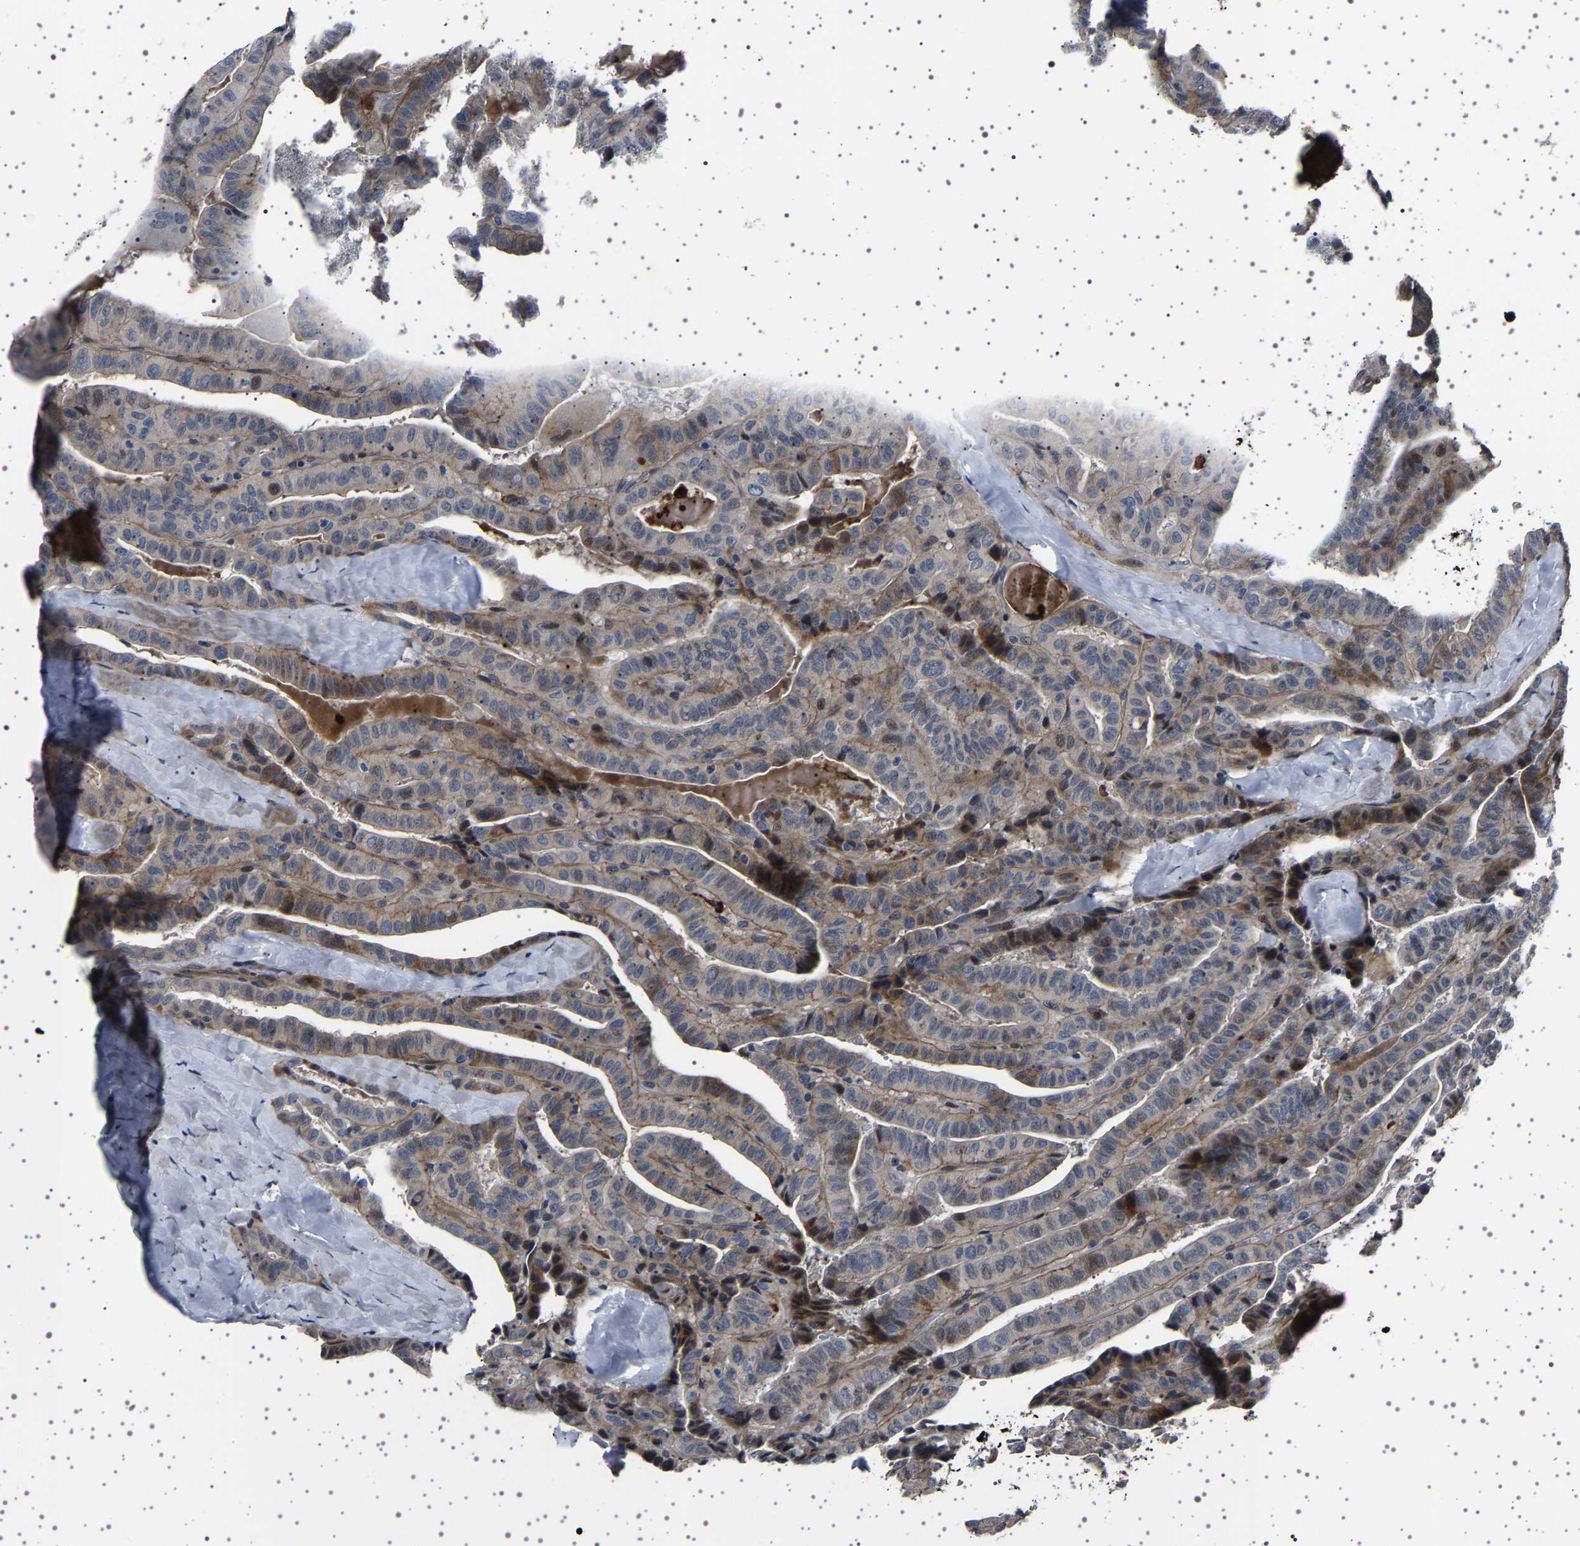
{"staining": {"intensity": "moderate", "quantity": "<25%", "location": "cytoplasmic/membranous"}, "tissue": "thyroid cancer", "cell_type": "Tumor cells", "image_type": "cancer", "snomed": [{"axis": "morphology", "description": "Papillary adenocarcinoma, NOS"}, {"axis": "topography", "description": "Thyroid gland"}], "caption": "Human thyroid papillary adenocarcinoma stained for a protein (brown) reveals moderate cytoplasmic/membranous positive staining in about <25% of tumor cells.", "gene": "PAK5", "patient": {"sex": "male", "age": 77}}